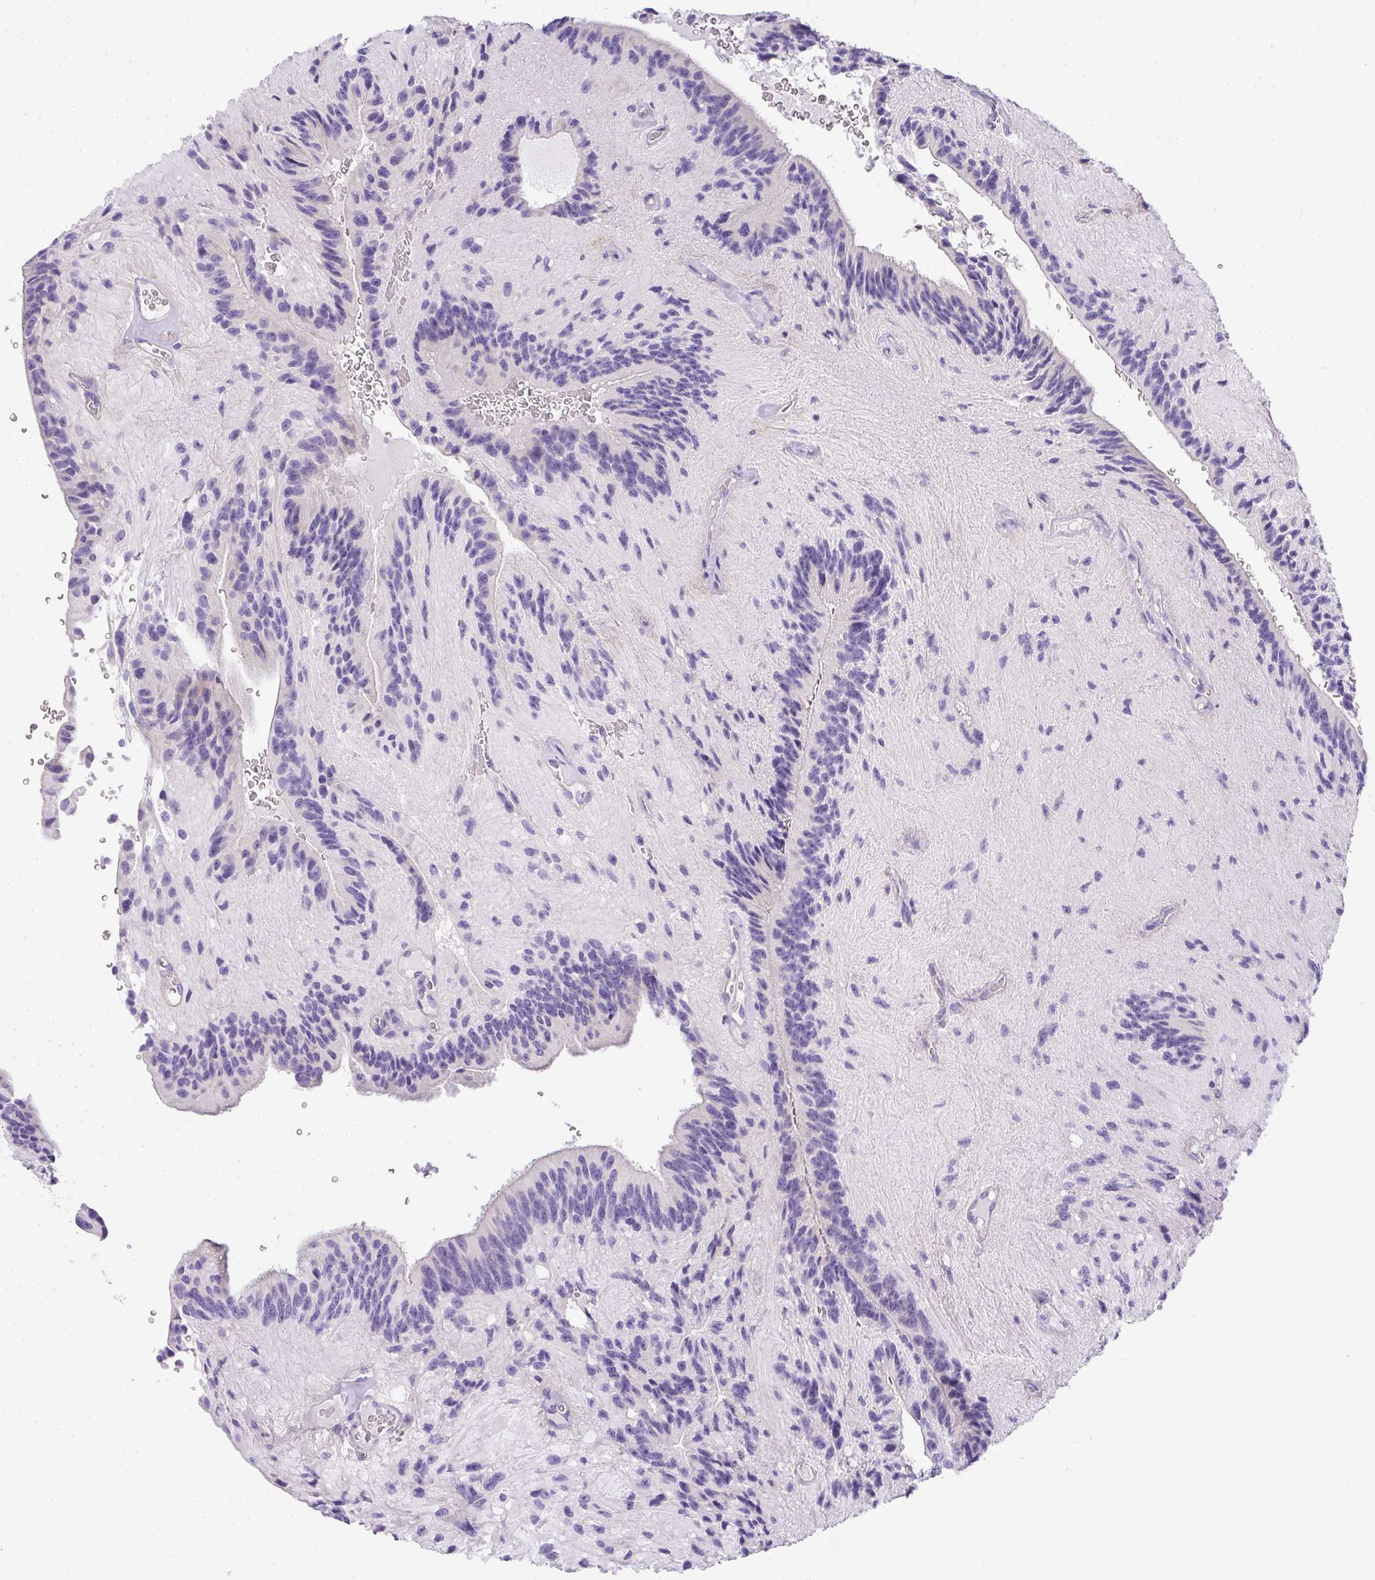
{"staining": {"intensity": "negative", "quantity": "none", "location": "none"}, "tissue": "glioma", "cell_type": "Tumor cells", "image_type": "cancer", "snomed": [{"axis": "morphology", "description": "Glioma, malignant, Low grade"}, {"axis": "topography", "description": "Brain"}], "caption": "The histopathology image reveals no significant positivity in tumor cells of glioma.", "gene": "PLPPR3", "patient": {"sex": "male", "age": 31}}